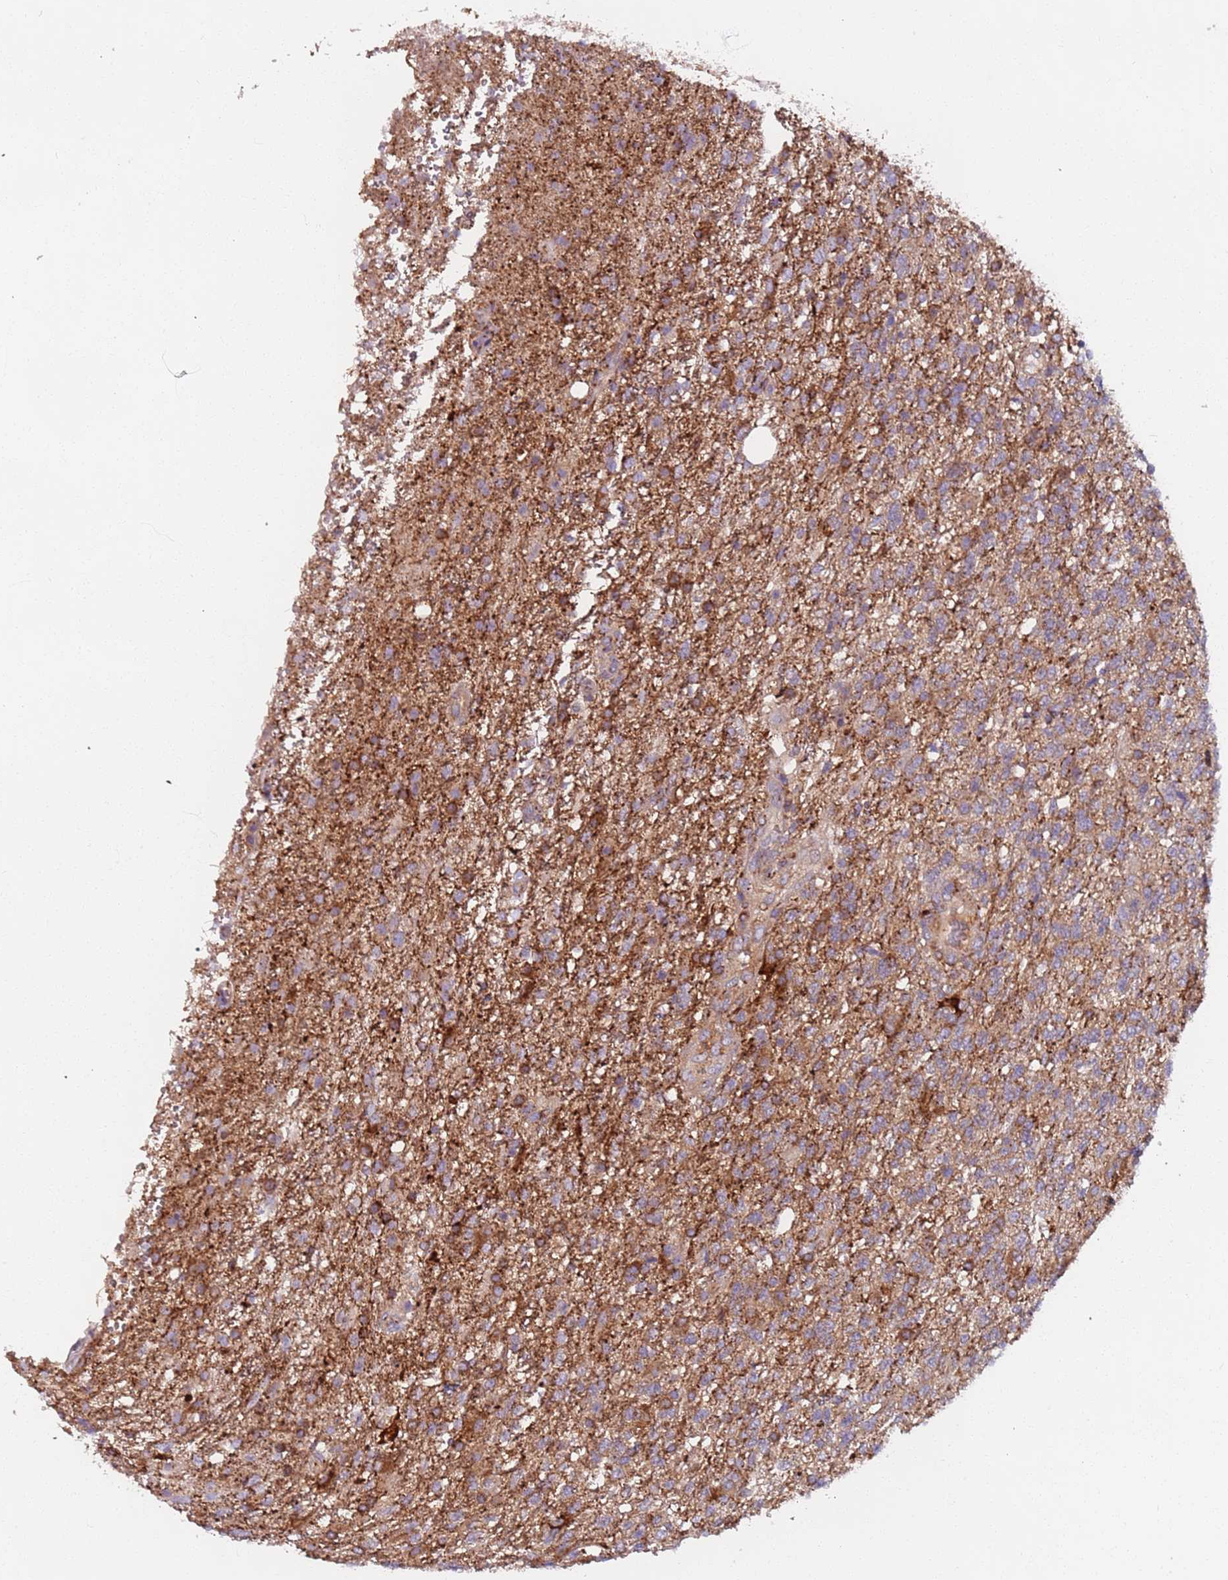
{"staining": {"intensity": "moderate", "quantity": ">75%", "location": "cytoplasmic/membranous"}, "tissue": "glioma", "cell_type": "Tumor cells", "image_type": "cancer", "snomed": [{"axis": "morphology", "description": "Glioma, malignant, High grade"}, {"axis": "topography", "description": "Brain"}], "caption": "Malignant glioma (high-grade) stained with DAB immunohistochemistry shows medium levels of moderate cytoplasmic/membranous expression in about >75% of tumor cells. (DAB (3,3'-diaminobenzidine) IHC with brightfield microscopy, high magnification).", "gene": "AKTIP", "patient": {"sex": "male", "age": 56}}